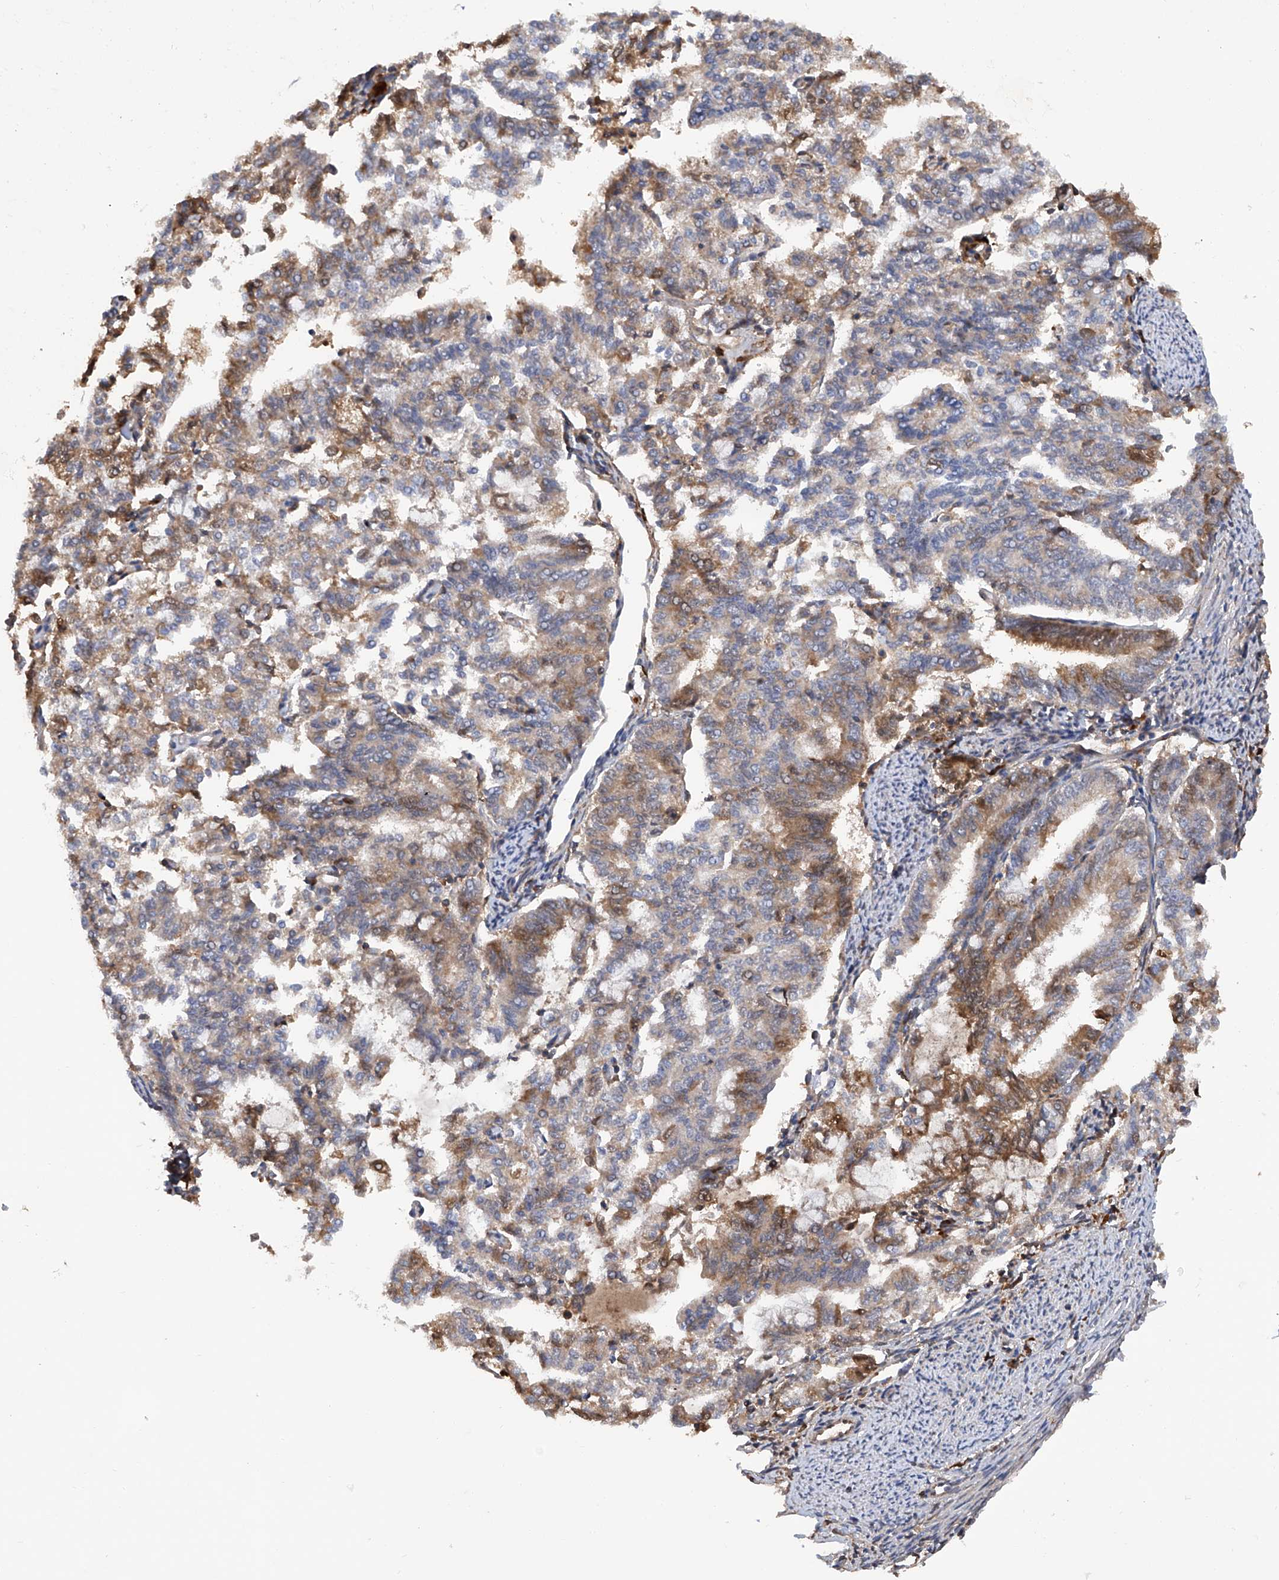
{"staining": {"intensity": "moderate", "quantity": "25%-75%", "location": "cytoplasmic/membranous"}, "tissue": "endometrial cancer", "cell_type": "Tumor cells", "image_type": "cancer", "snomed": [{"axis": "morphology", "description": "Adenocarcinoma, NOS"}, {"axis": "topography", "description": "Endometrium"}], "caption": "Moderate cytoplasmic/membranous positivity for a protein is seen in approximately 25%-75% of tumor cells of adenocarcinoma (endometrial) using immunohistochemistry (IHC).", "gene": "ASCC3", "patient": {"sex": "female", "age": 79}}